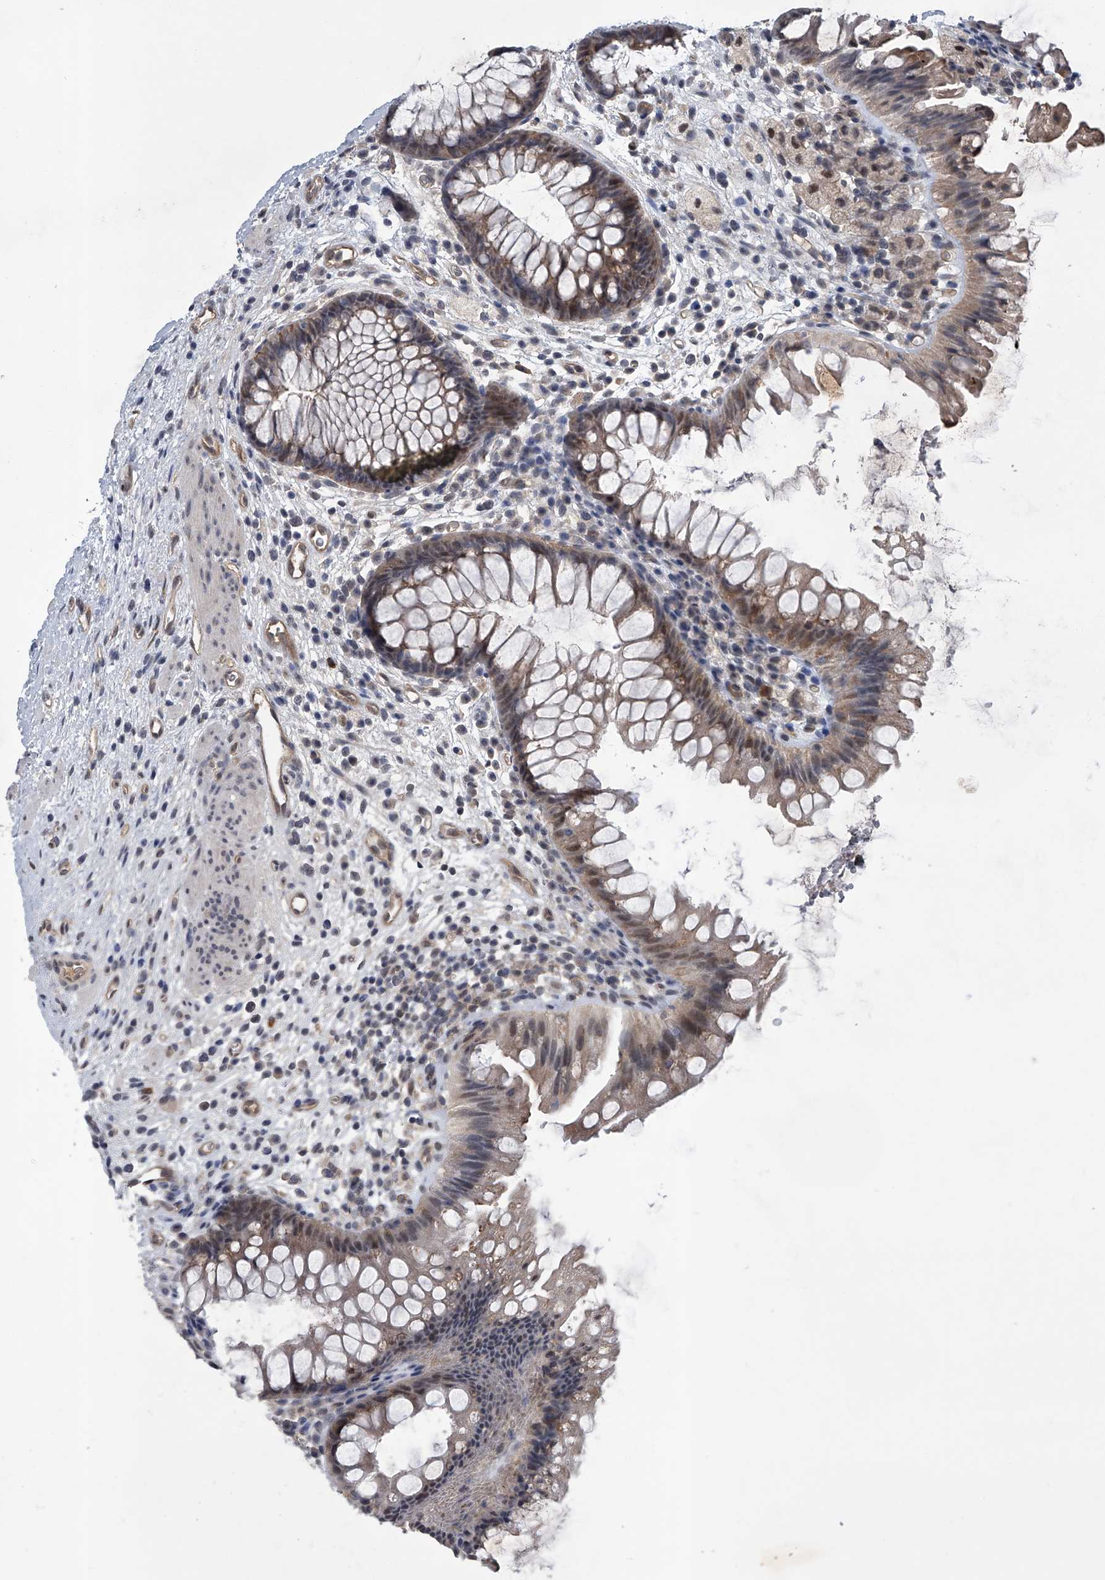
{"staining": {"intensity": "moderate", "quantity": "25%-75%", "location": "cytoplasmic/membranous"}, "tissue": "colon", "cell_type": "Endothelial cells", "image_type": "normal", "snomed": [{"axis": "morphology", "description": "Normal tissue, NOS"}, {"axis": "topography", "description": "Colon"}], "caption": "Colon stained for a protein demonstrates moderate cytoplasmic/membranous positivity in endothelial cells. Immunohistochemistry stains the protein of interest in brown and the nuclei are stained blue.", "gene": "SLC12A8", "patient": {"sex": "female", "age": 62}}